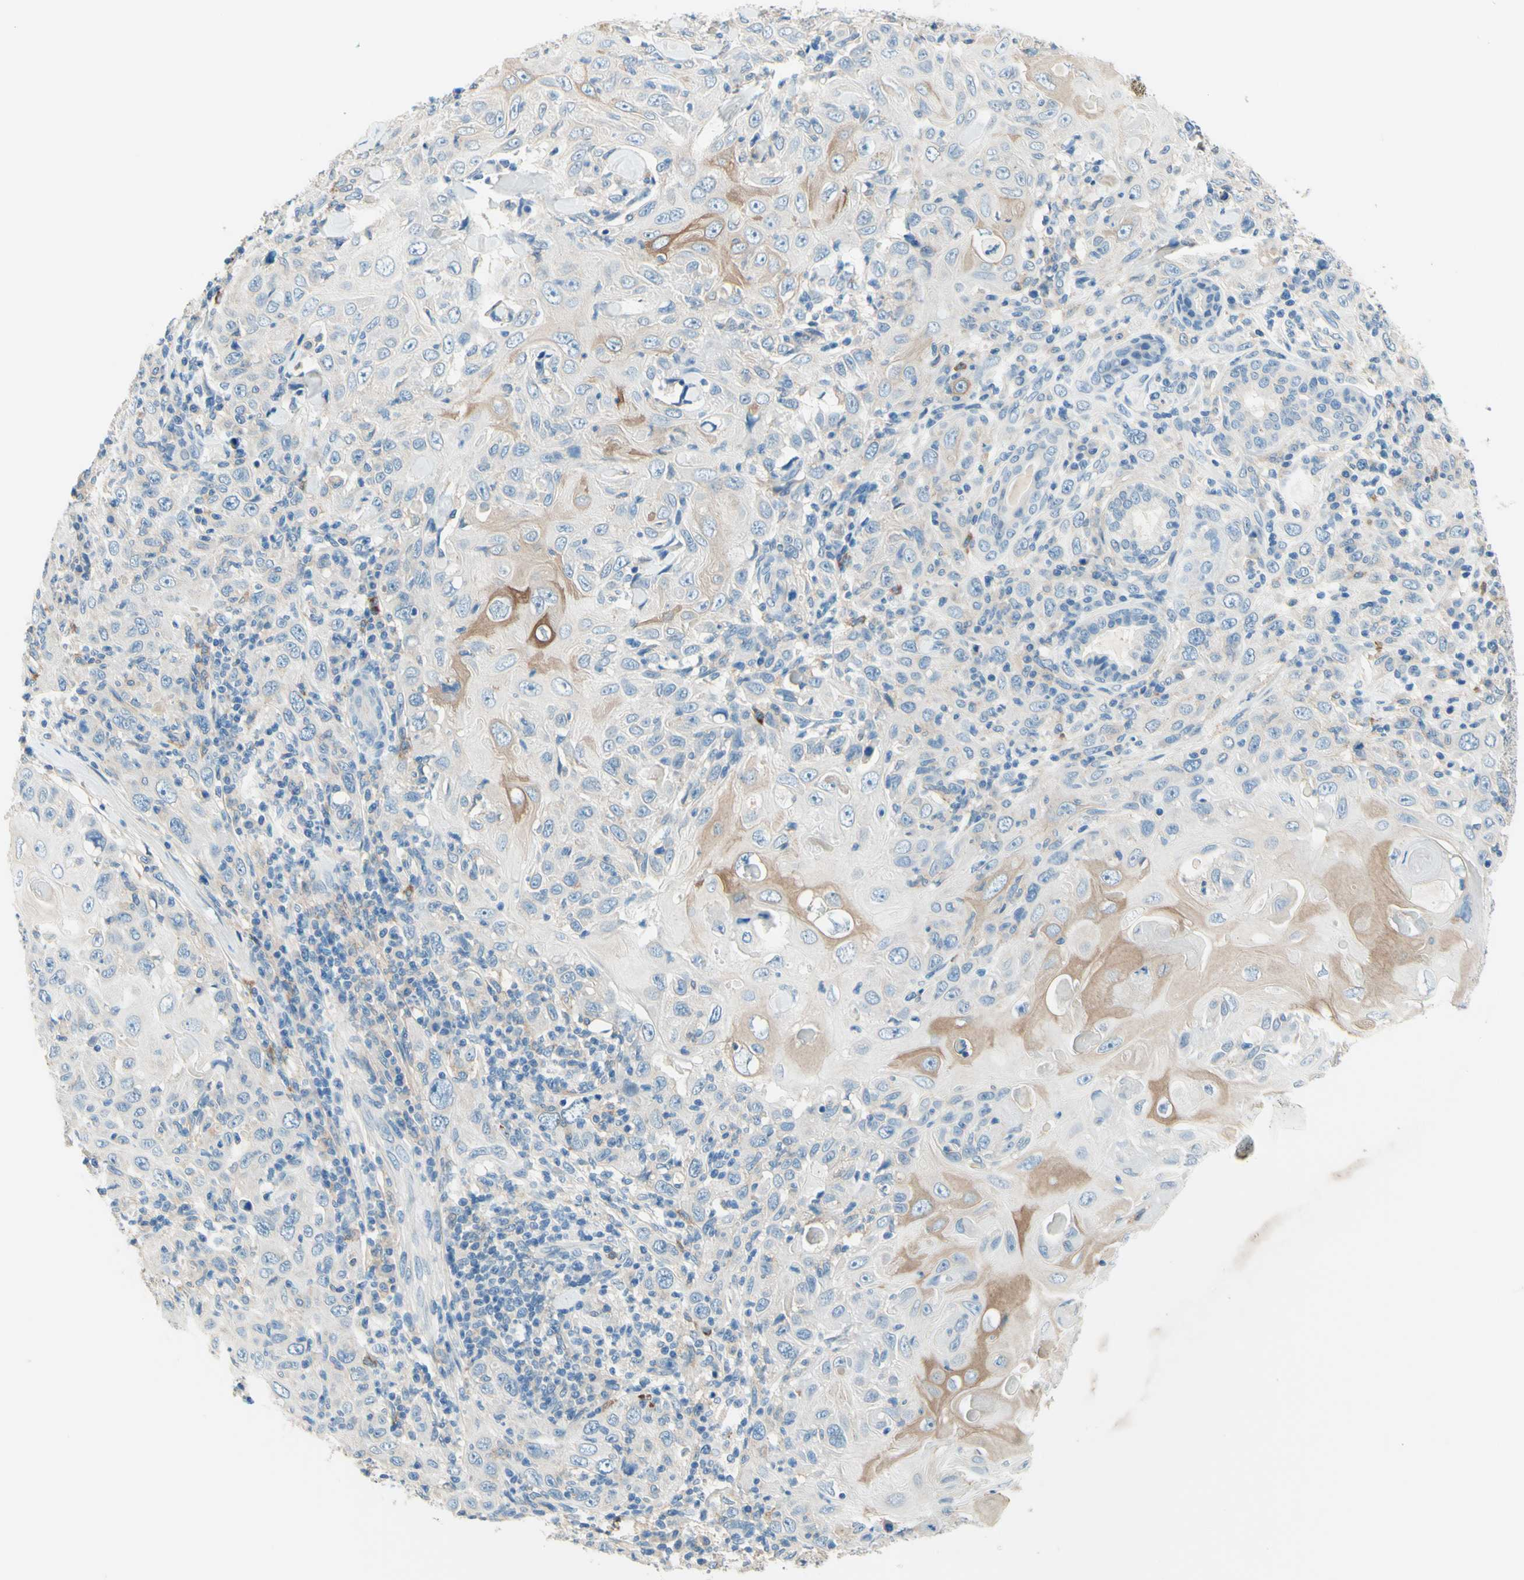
{"staining": {"intensity": "weak", "quantity": "25%-75%", "location": "cytoplasmic/membranous"}, "tissue": "skin cancer", "cell_type": "Tumor cells", "image_type": "cancer", "snomed": [{"axis": "morphology", "description": "Squamous cell carcinoma, NOS"}, {"axis": "topography", "description": "Skin"}], "caption": "Immunohistochemistry (IHC) (DAB (3,3'-diaminobenzidine)) staining of skin cancer exhibits weak cytoplasmic/membranous protein expression in about 25%-75% of tumor cells.", "gene": "SIGLEC9", "patient": {"sex": "female", "age": 88}}